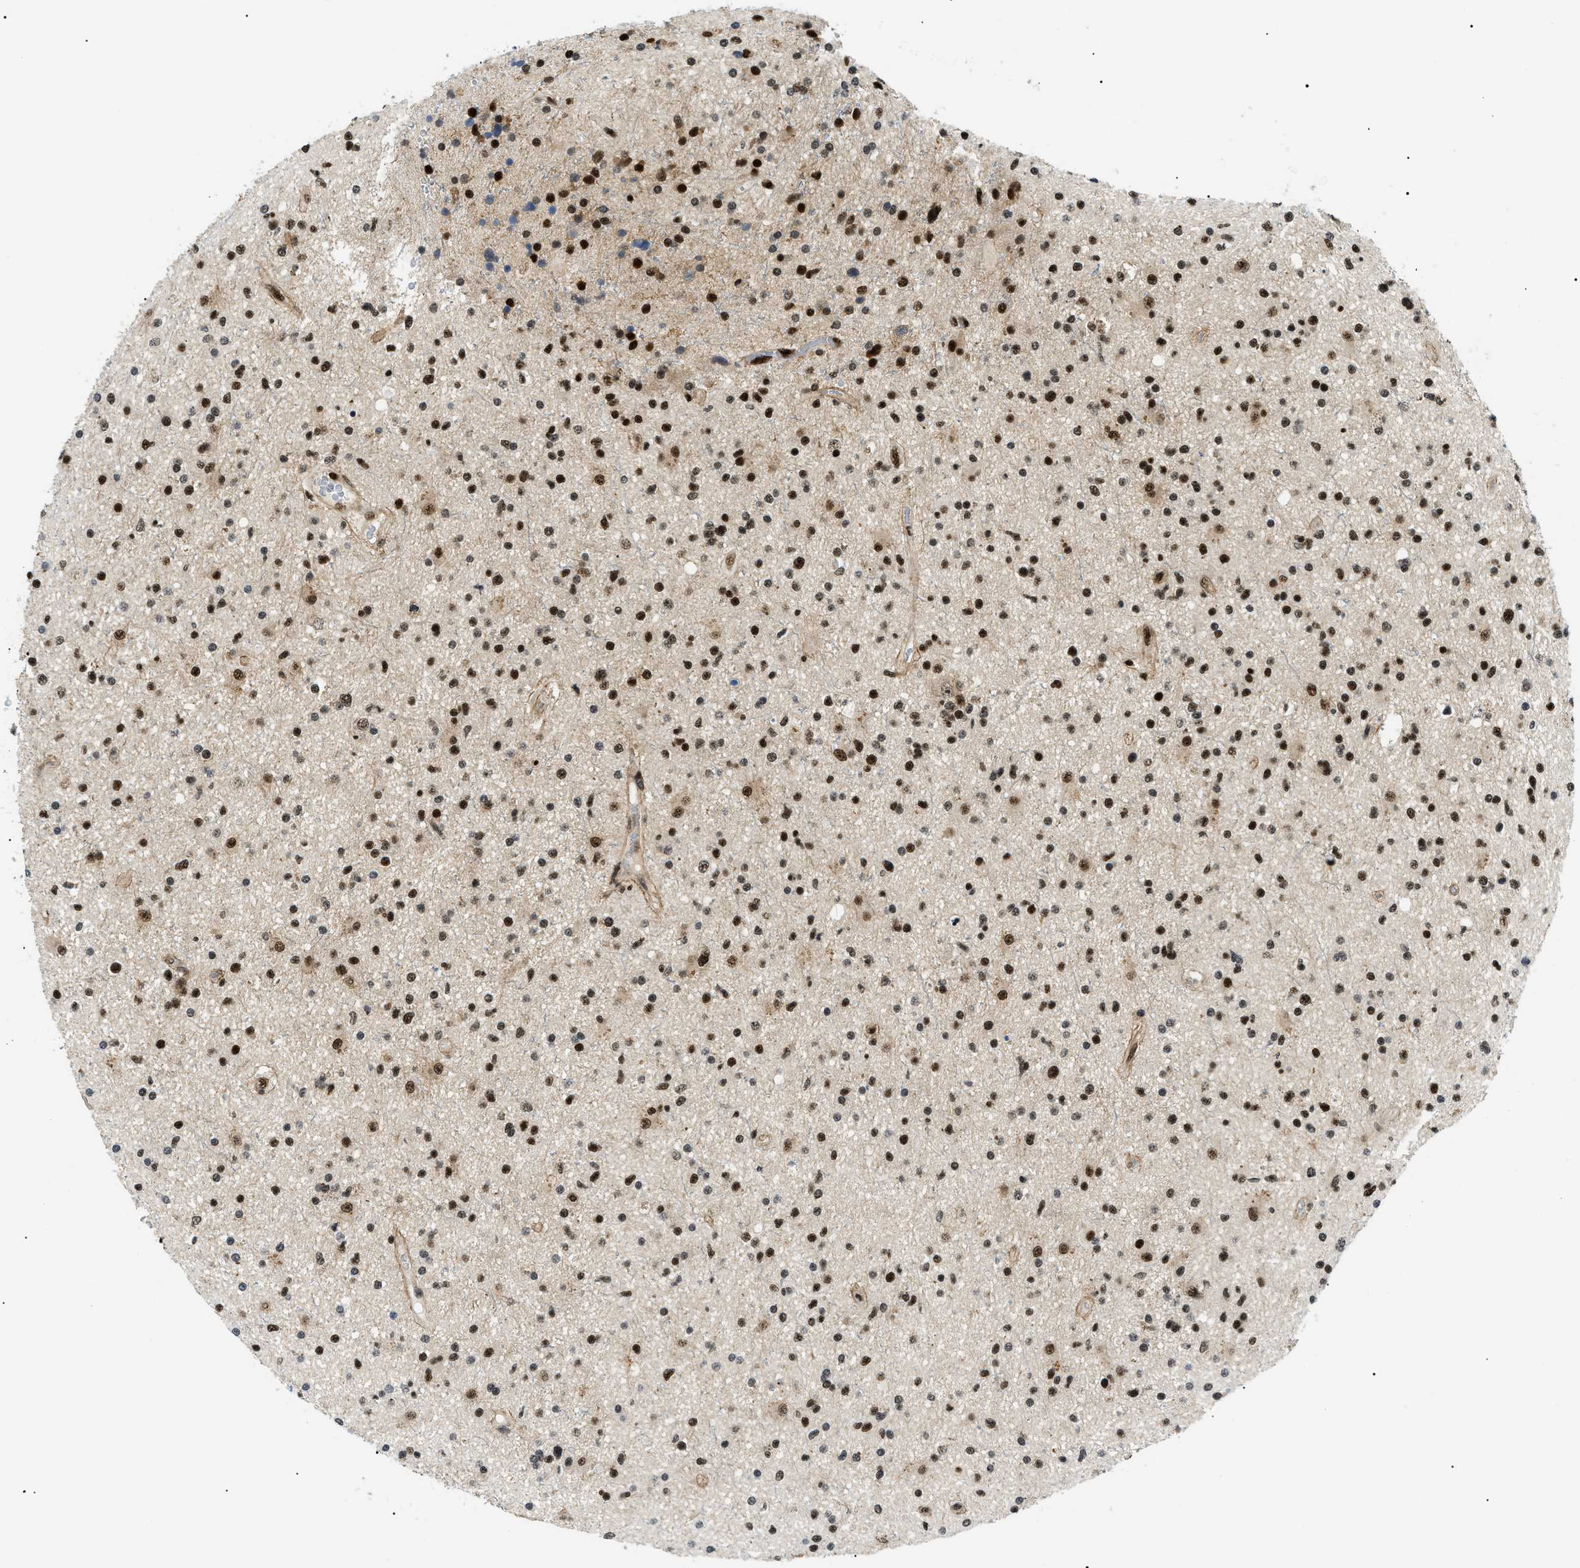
{"staining": {"intensity": "strong", "quantity": ">75%", "location": "nuclear"}, "tissue": "glioma", "cell_type": "Tumor cells", "image_type": "cancer", "snomed": [{"axis": "morphology", "description": "Glioma, malignant, High grade"}, {"axis": "topography", "description": "Brain"}], "caption": "Glioma stained with a brown dye shows strong nuclear positive staining in about >75% of tumor cells.", "gene": "CWC25", "patient": {"sex": "male", "age": 33}}